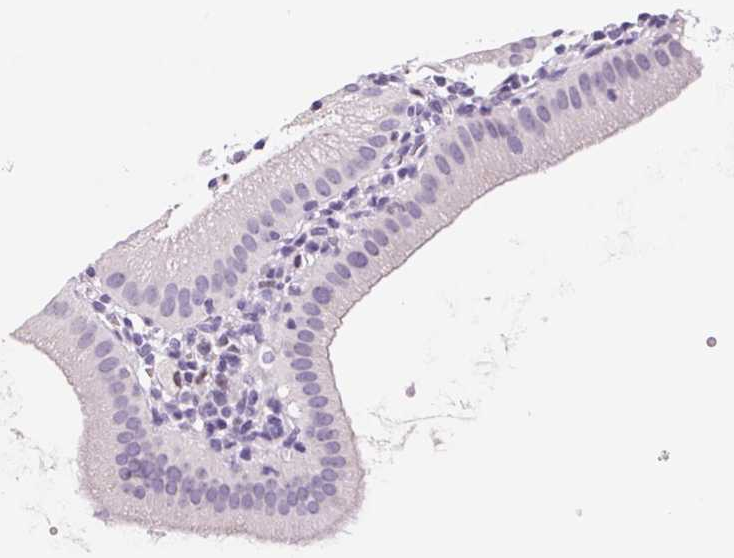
{"staining": {"intensity": "negative", "quantity": "none", "location": "none"}, "tissue": "gallbladder", "cell_type": "Glandular cells", "image_type": "normal", "snomed": [{"axis": "morphology", "description": "Normal tissue, NOS"}, {"axis": "topography", "description": "Gallbladder"}], "caption": "Immunohistochemical staining of normal human gallbladder shows no significant staining in glandular cells.", "gene": "ASGR2", "patient": {"sex": "female", "age": 65}}